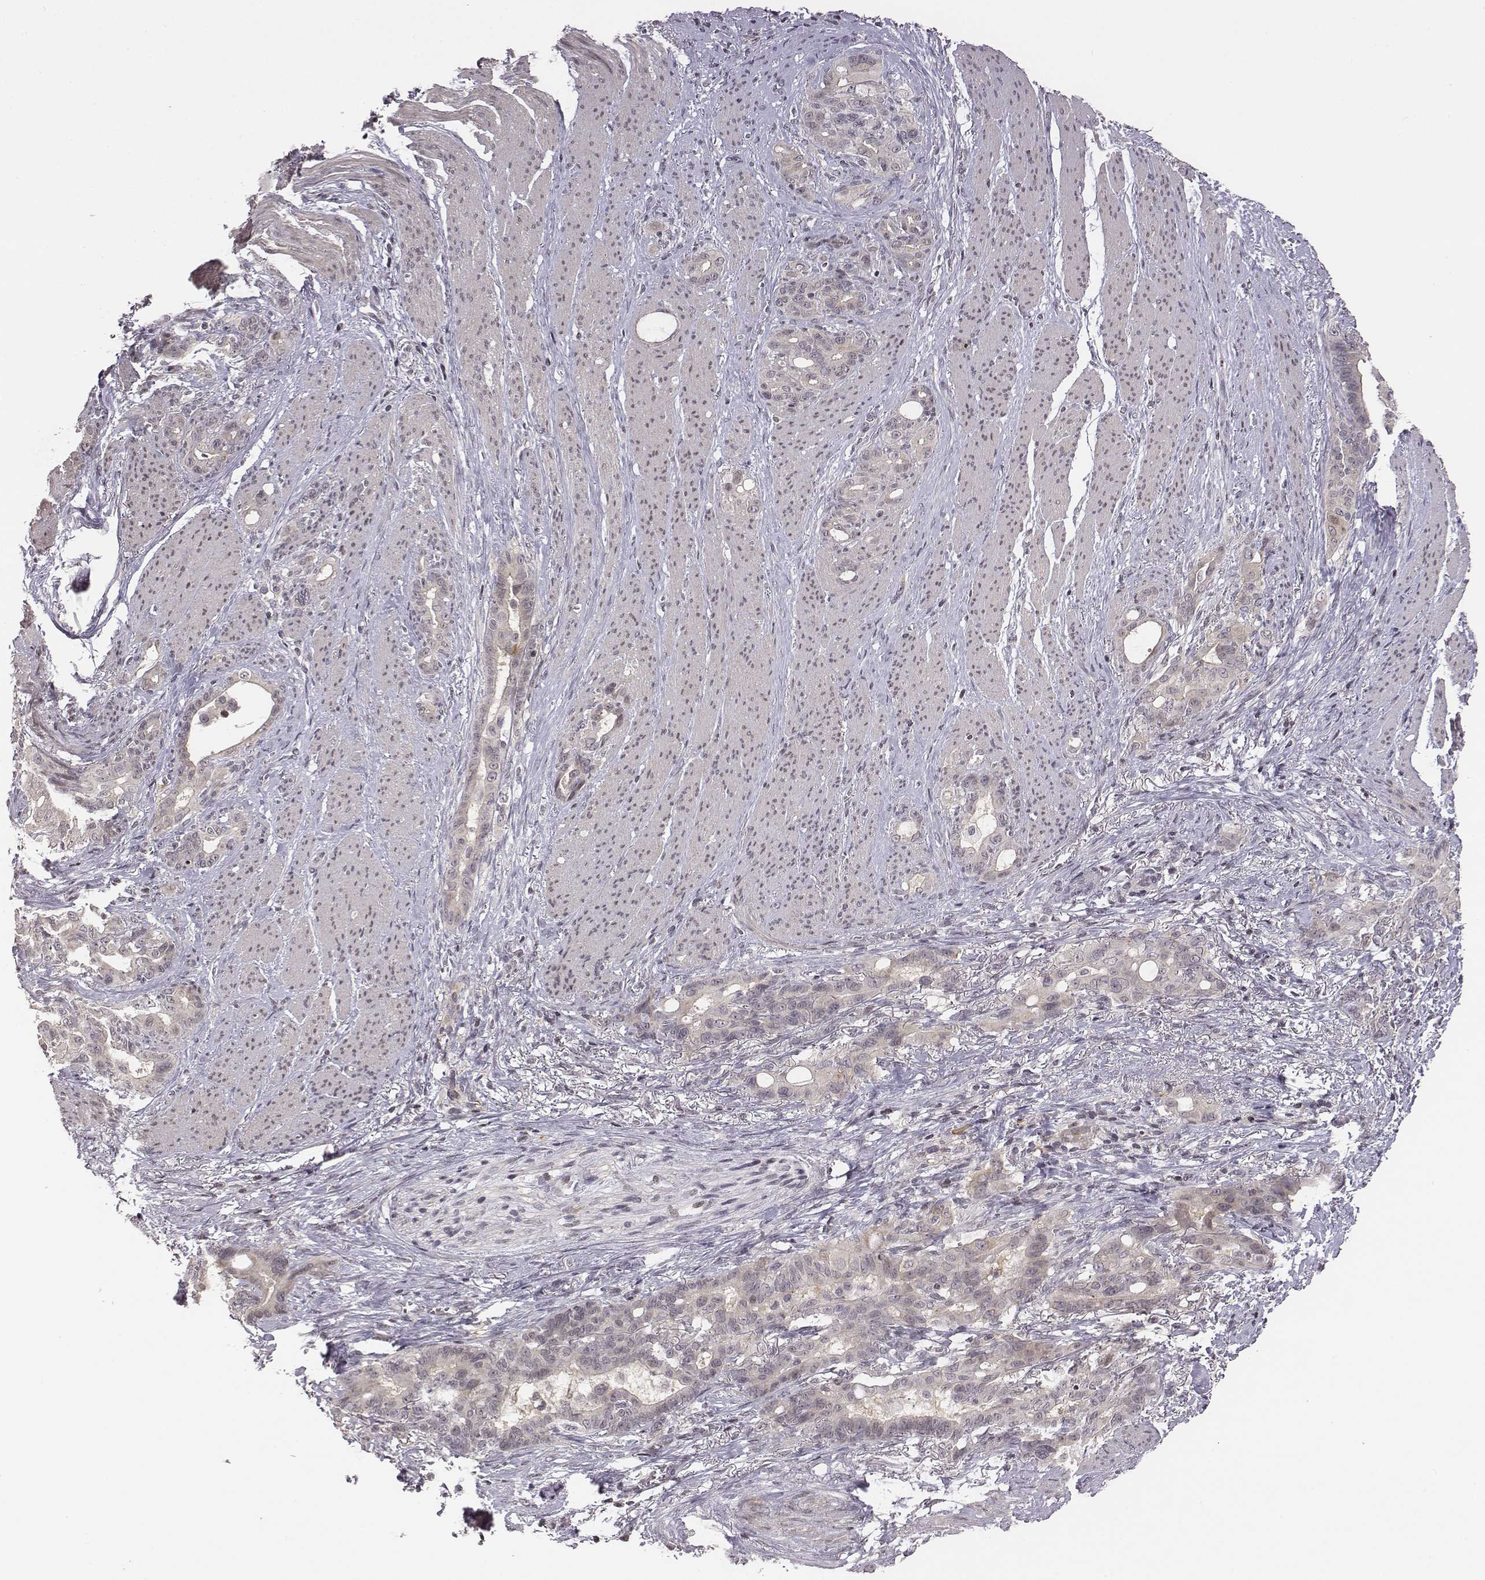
{"staining": {"intensity": "negative", "quantity": "none", "location": "none"}, "tissue": "stomach cancer", "cell_type": "Tumor cells", "image_type": "cancer", "snomed": [{"axis": "morphology", "description": "Normal tissue, NOS"}, {"axis": "morphology", "description": "Adenocarcinoma, NOS"}, {"axis": "topography", "description": "Esophagus"}, {"axis": "topography", "description": "Stomach, upper"}], "caption": "Immunohistochemical staining of adenocarcinoma (stomach) displays no significant expression in tumor cells. (Immunohistochemistry, brightfield microscopy, high magnification).", "gene": "GRM4", "patient": {"sex": "male", "age": 62}}